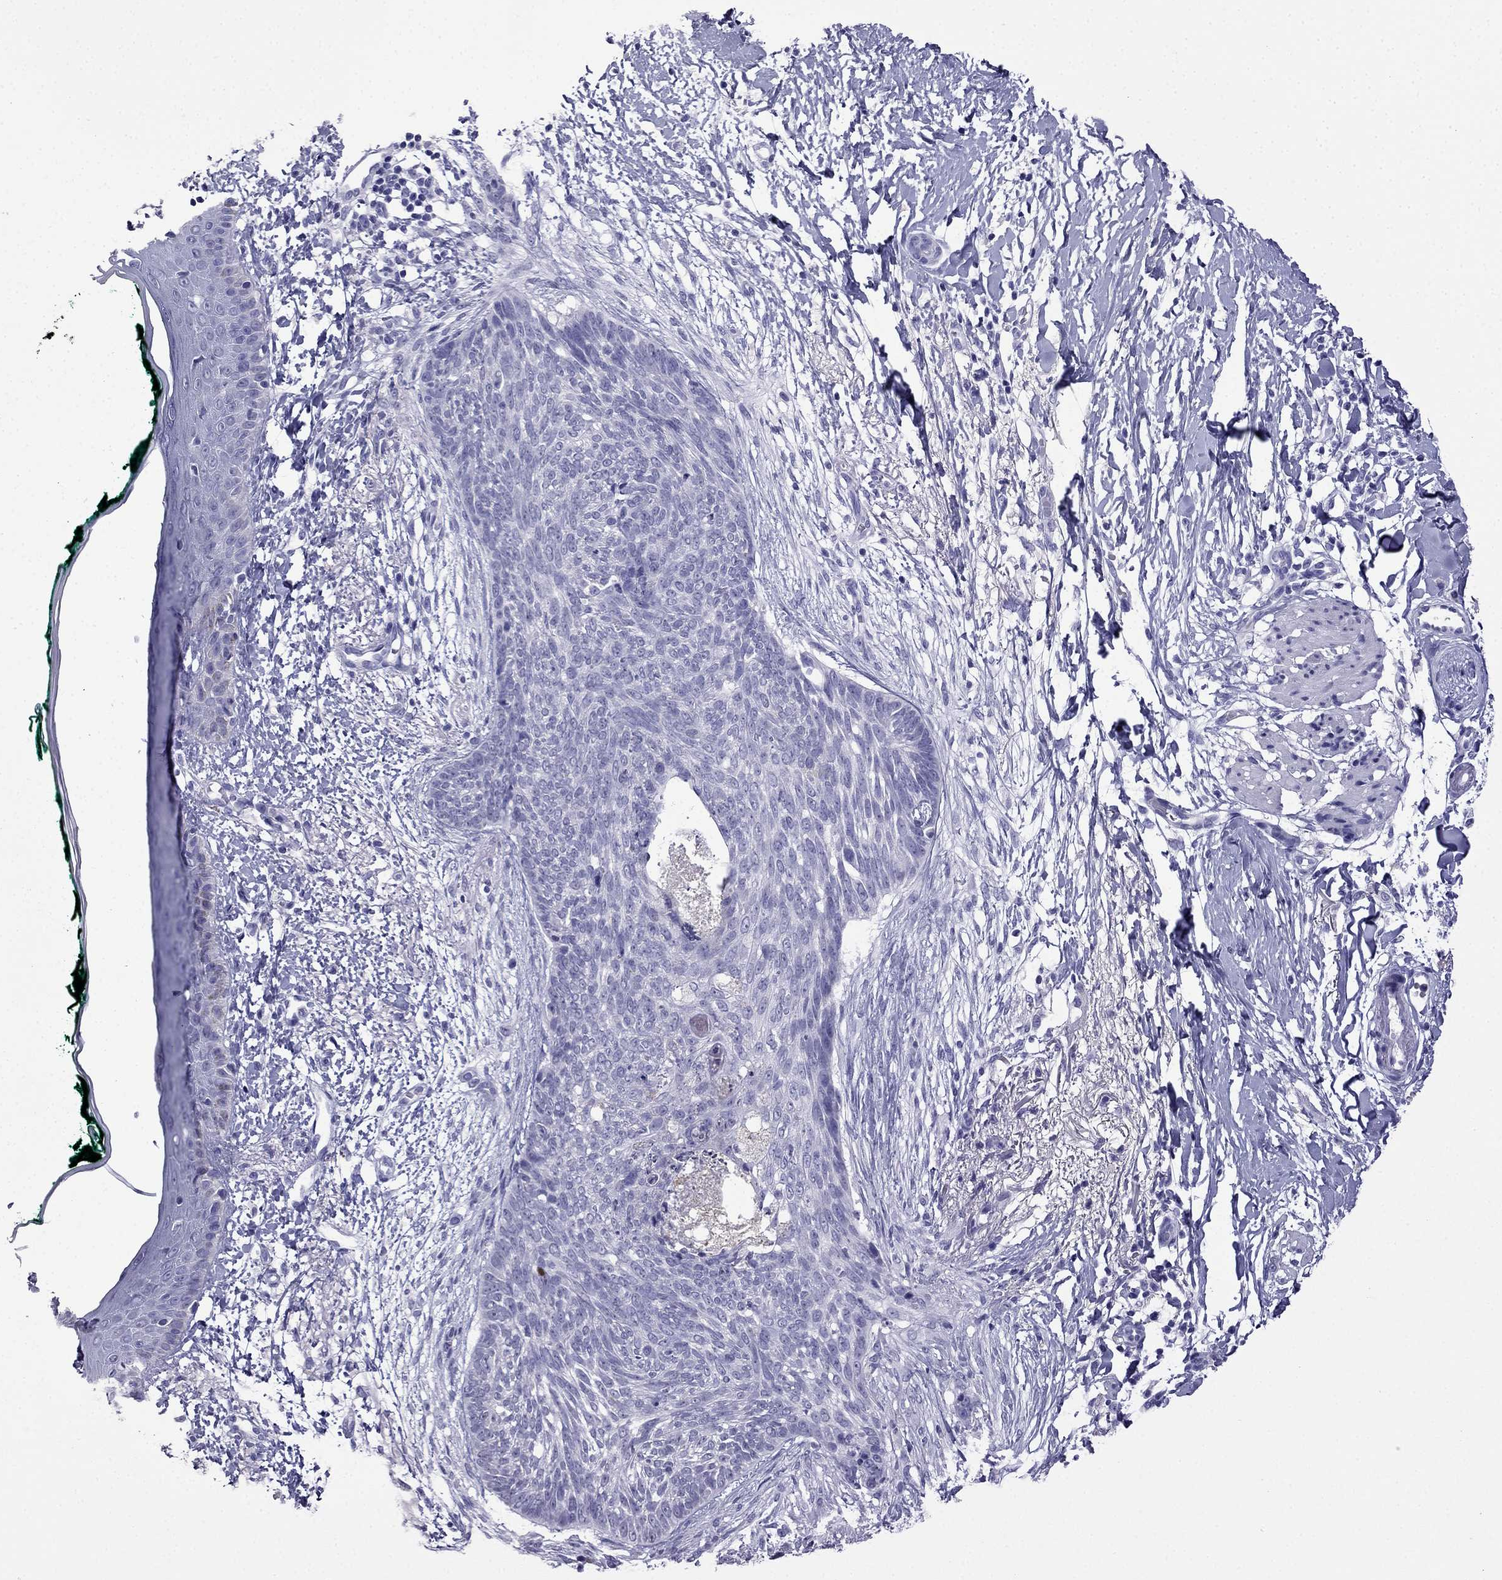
{"staining": {"intensity": "negative", "quantity": "none", "location": "none"}, "tissue": "skin cancer", "cell_type": "Tumor cells", "image_type": "cancer", "snomed": [{"axis": "morphology", "description": "Normal tissue, NOS"}, {"axis": "morphology", "description": "Basal cell carcinoma"}, {"axis": "topography", "description": "Skin"}], "caption": "A micrograph of human skin cancer is negative for staining in tumor cells.", "gene": "CDHR4", "patient": {"sex": "male", "age": 84}}